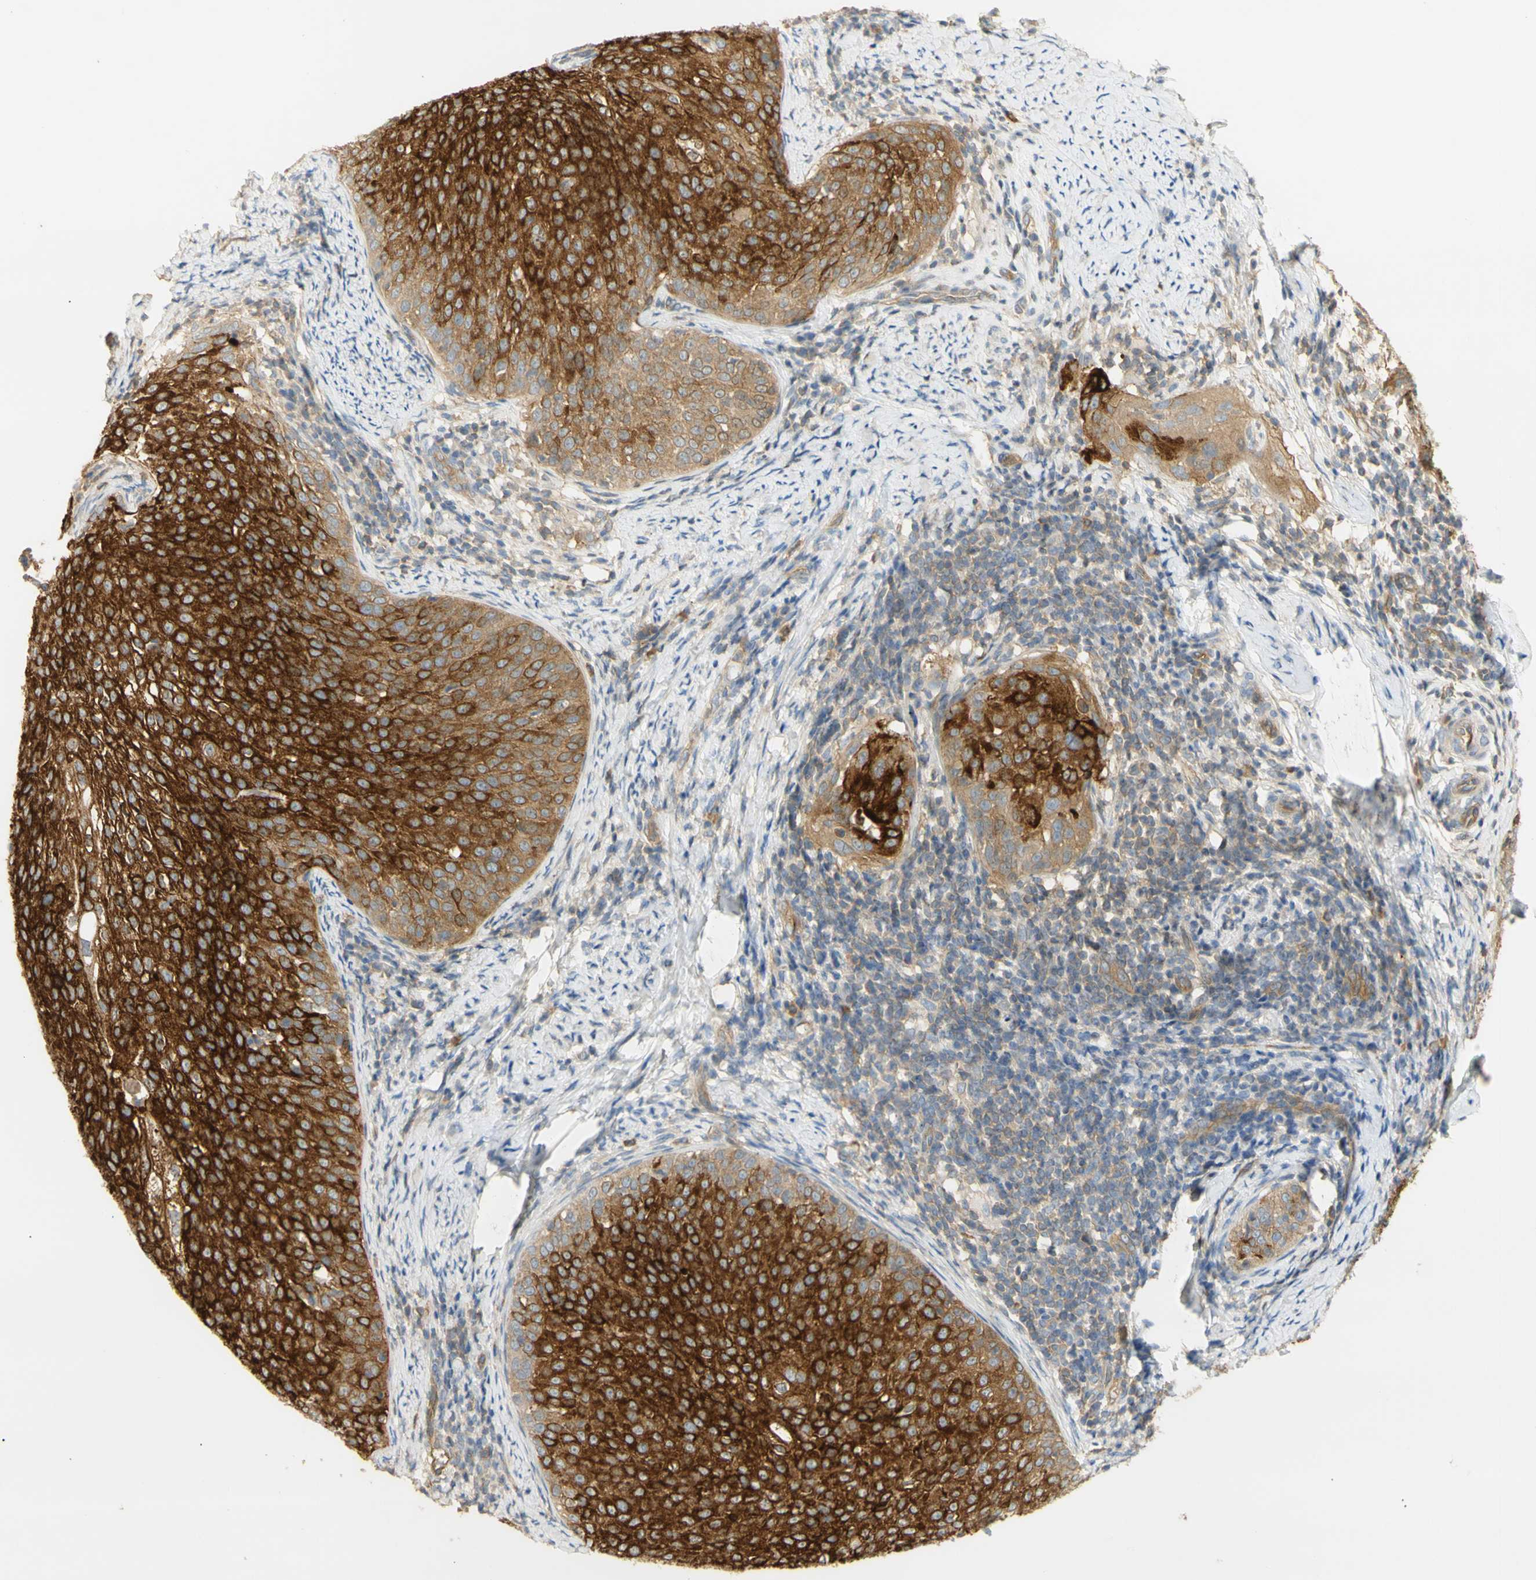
{"staining": {"intensity": "strong", "quantity": ">75%", "location": "cytoplasmic/membranous"}, "tissue": "cervical cancer", "cell_type": "Tumor cells", "image_type": "cancer", "snomed": [{"axis": "morphology", "description": "Squamous cell carcinoma, NOS"}, {"axis": "topography", "description": "Cervix"}], "caption": "Brown immunohistochemical staining in human cervical squamous cell carcinoma exhibits strong cytoplasmic/membranous positivity in approximately >75% of tumor cells.", "gene": "KCNE4", "patient": {"sex": "female", "age": 51}}